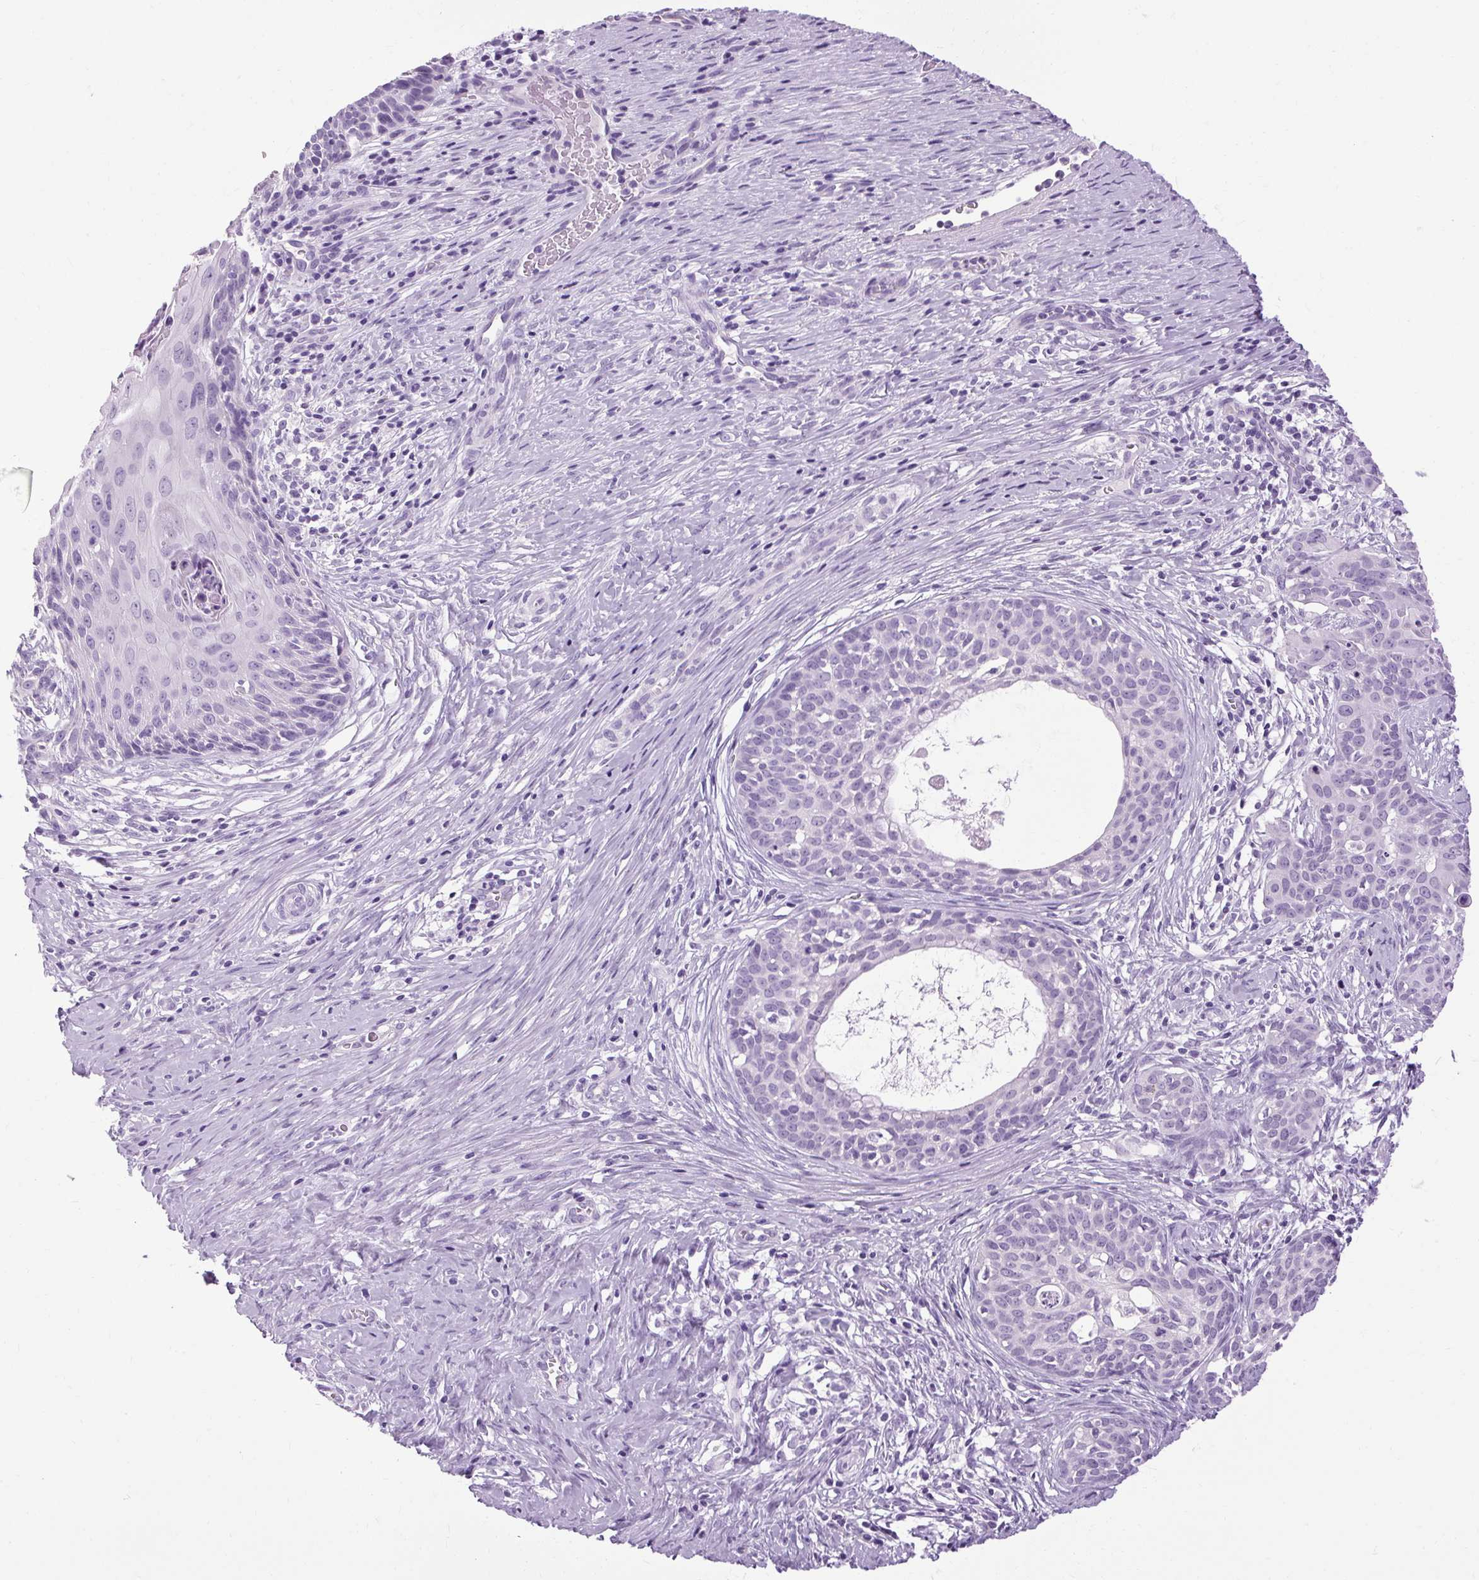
{"staining": {"intensity": "negative", "quantity": "none", "location": "none"}, "tissue": "cervical cancer", "cell_type": "Tumor cells", "image_type": "cancer", "snomed": [{"axis": "morphology", "description": "Squamous cell carcinoma, NOS"}, {"axis": "morphology", "description": "Adenocarcinoma, NOS"}, {"axis": "topography", "description": "Cervix"}], "caption": "Tumor cells are negative for protein expression in human cervical adenocarcinoma.", "gene": "B3GNT4", "patient": {"sex": "female", "age": 52}}